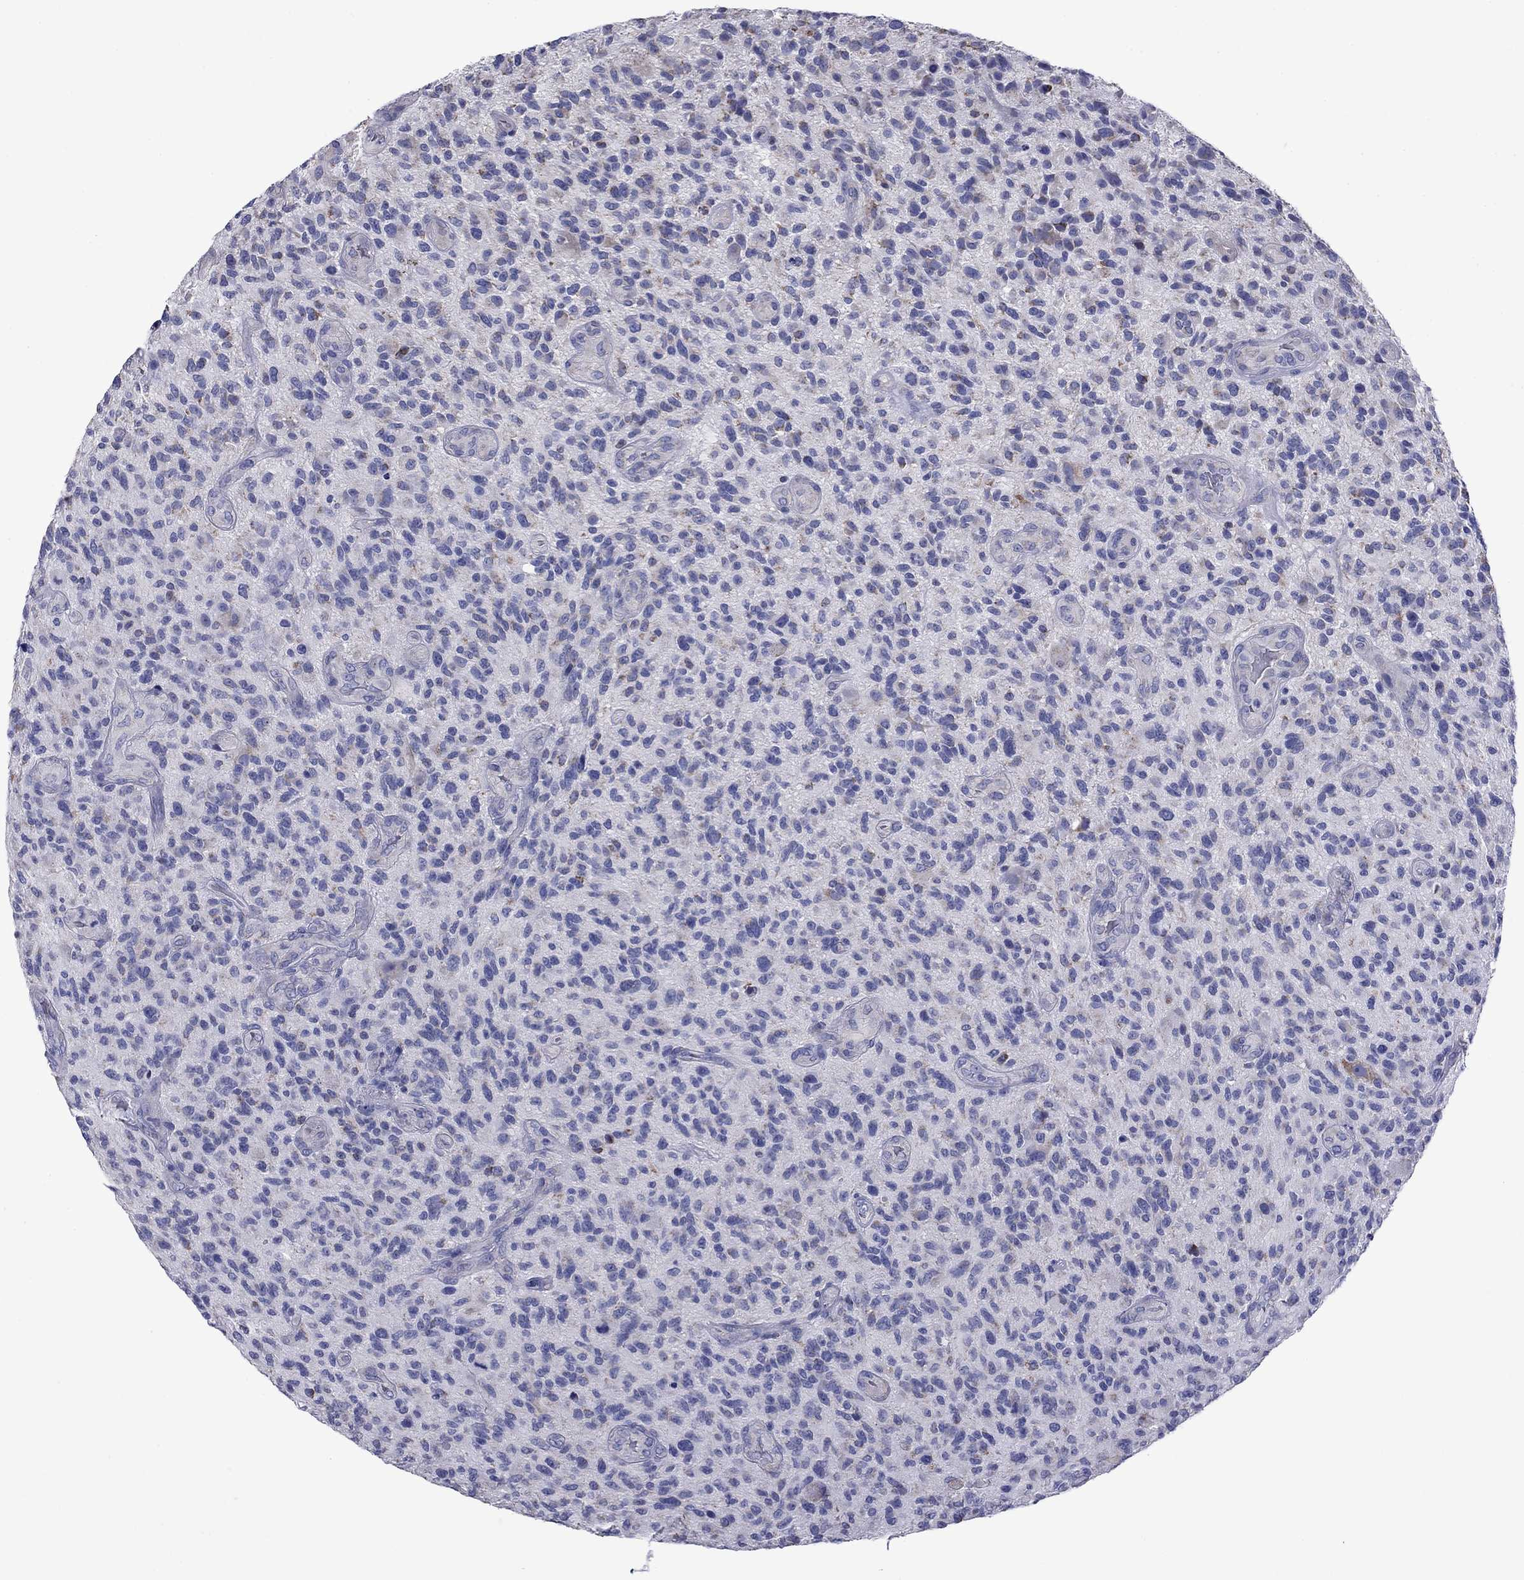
{"staining": {"intensity": "negative", "quantity": "none", "location": "none"}, "tissue": "glioma", "cell_type": "Tumor cells", "image_type": "cancer", "snomed": [{"axis": "morphology", "description": "Glioma, malignant, High grade"}, {"axis": "topography", "description": "Brain"}], "caption": "This is an immunohistochemistry (IHC) histopathology image of human malignant glioma (high-grade). There is no expression in tumor cells.", "gene": "ACADSB", "patient": {"sex": "male", "age": 47}}